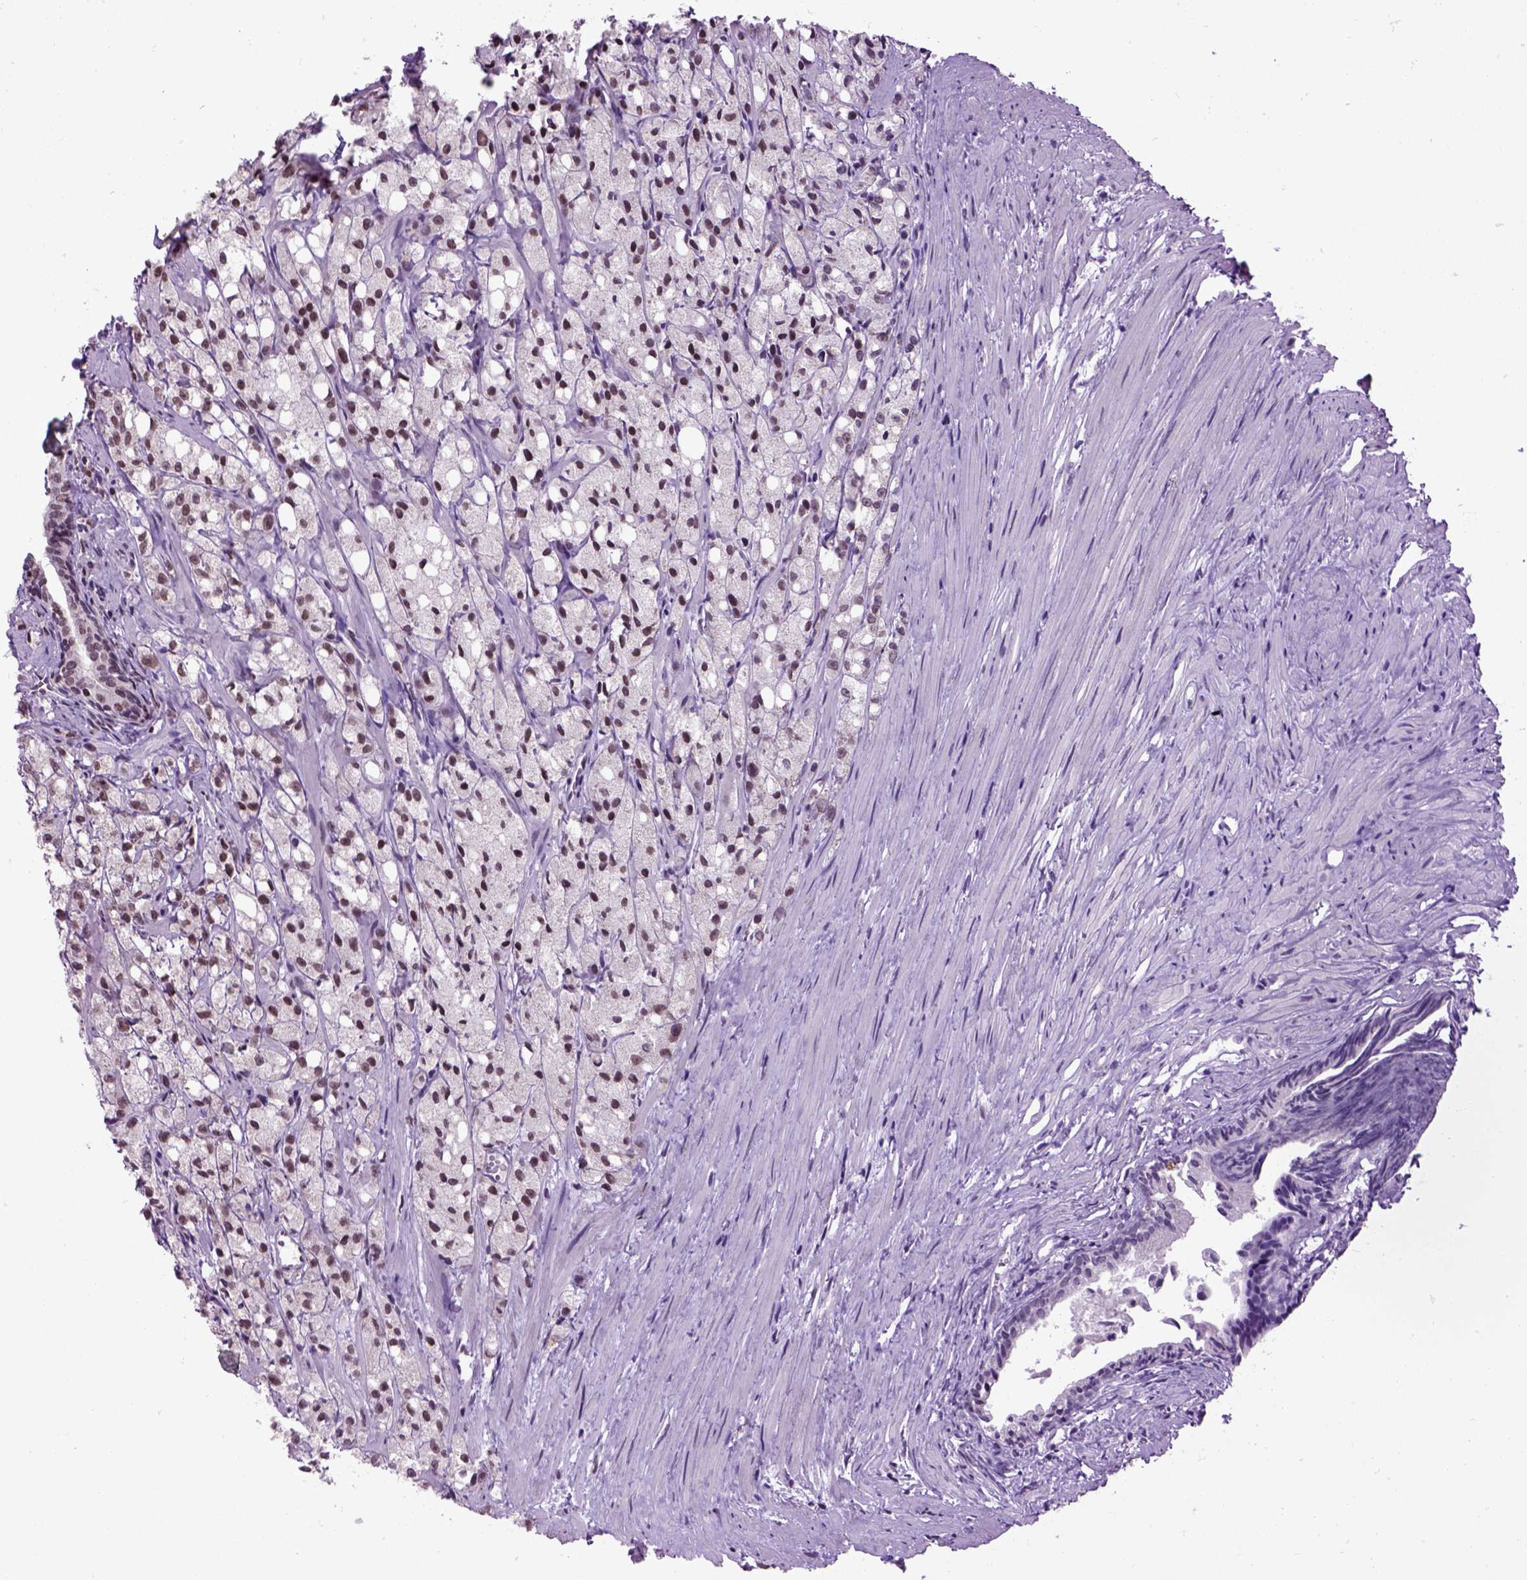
{"staining": {"intensity": "weak", "quantity": "<25%", "location": "nuclear"}, "tissue": "prostate cancer", "cell_type": "Tumor cells", "image_type": "cancer", "snomed": [{"axis": "morphology", "description": "Adenocarcinoma, High grade"}, {"axis": "topography", "description": "Prostate"}], "caption": "Immunohistochemistry photomicrograph of human prostate cancer (adenocarcinoma (high-grade)) stained for a protein (brown), which reveals no staining in tumor cells. (IHC, brightfield microscopy, high magnification).", "gene": "CELF1", "patient": {"sex": "male", "age": 75}}